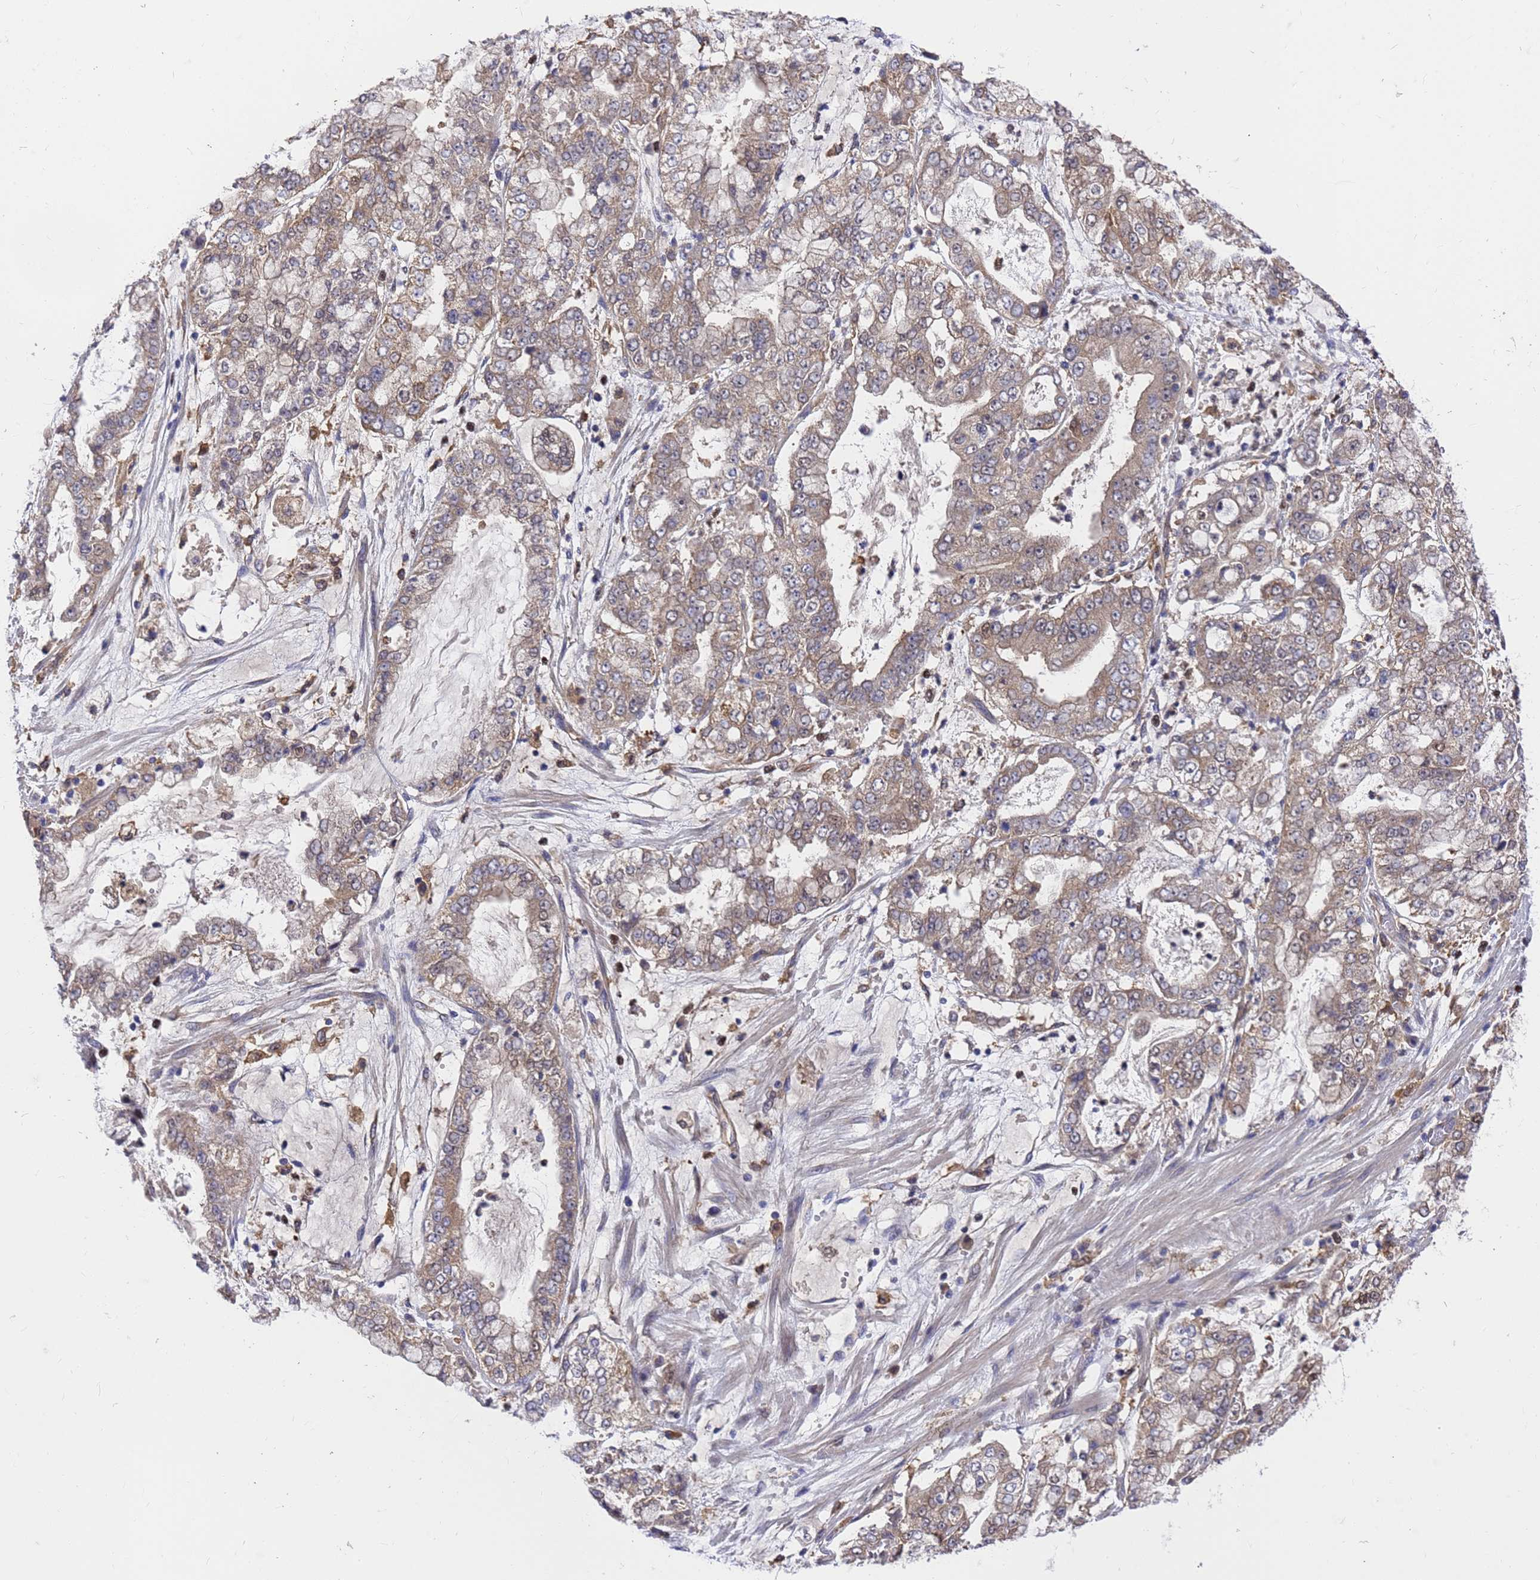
{"staining": {"intensity": "weak", "quantity": ">75%", "location": "cytoplasmic/membranous"}, "tissue": "stomach cancer", "cell_type": "Tumor cells", "image_type": "cancer", "snomed": [{"axis": "morphology", "description": "Adenocarcinoma, NOS"}, {"axis": "topography", "description": "Stomach"}], "caption": "Immunohistochemical staining of stomach cancer displays weak cytoplasmic/membranous protein positivity in about >75% of tumor cells. (IHC, brightfield microscopy, high magnification).", "gene": "SLC35E2B", "patient": {"sex": "male", "age": 76}}